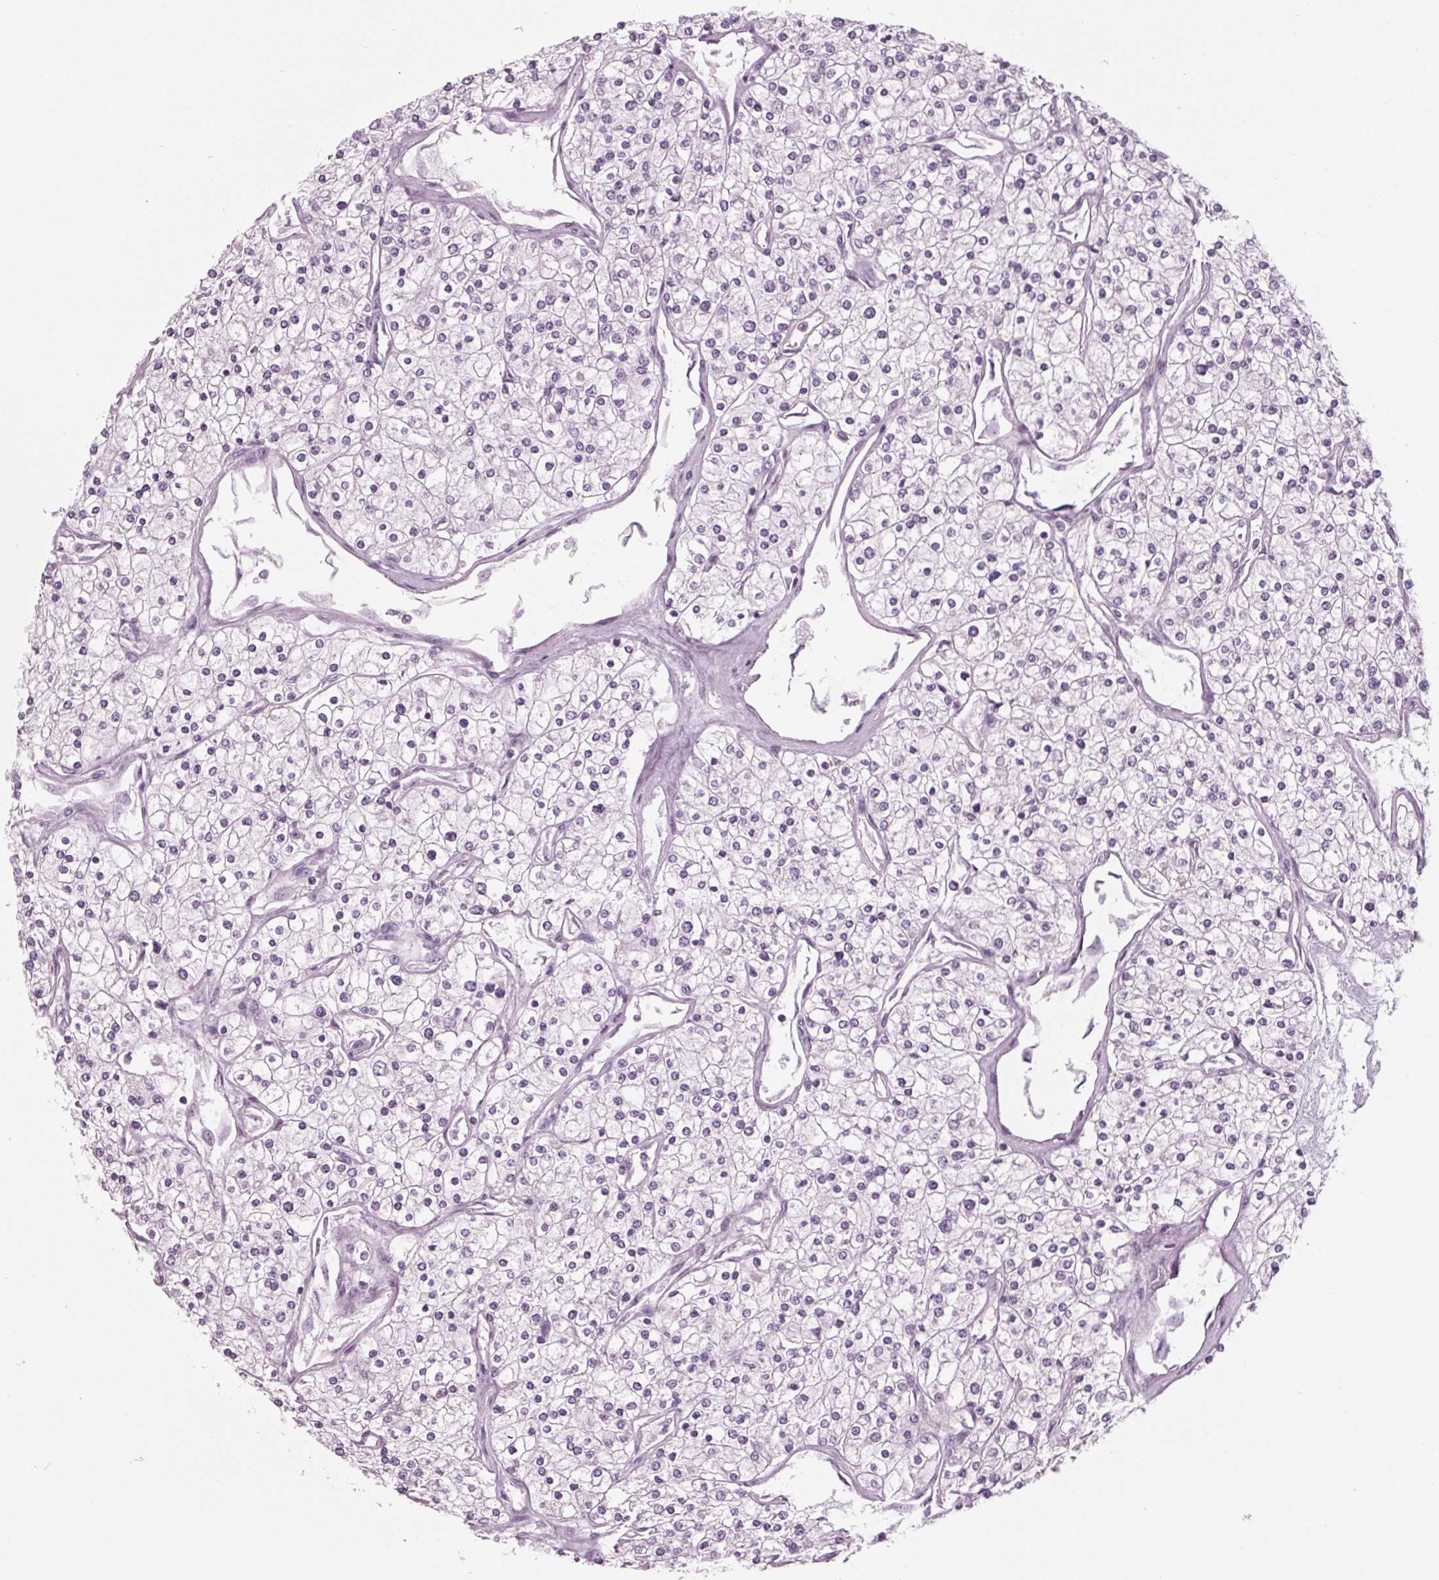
{"staining": {"intensity": "negative", "quantity": "none", "location": "none"}, "tissue": "renal cancer", "cell_type": "Tumor cells", "image_type": "cancer", "snomed": [{"axis": "morphology", "description": "Adenocarcinoma, NOS"}, {"axis": "topography", "description": "Kidney"}], "caption": "Protein analysis of adenocarcinoma (renal) shows no significant expression in tumor cells.", "gene": "TNNC2", "patient": {"sex": "male", "age": 80}}